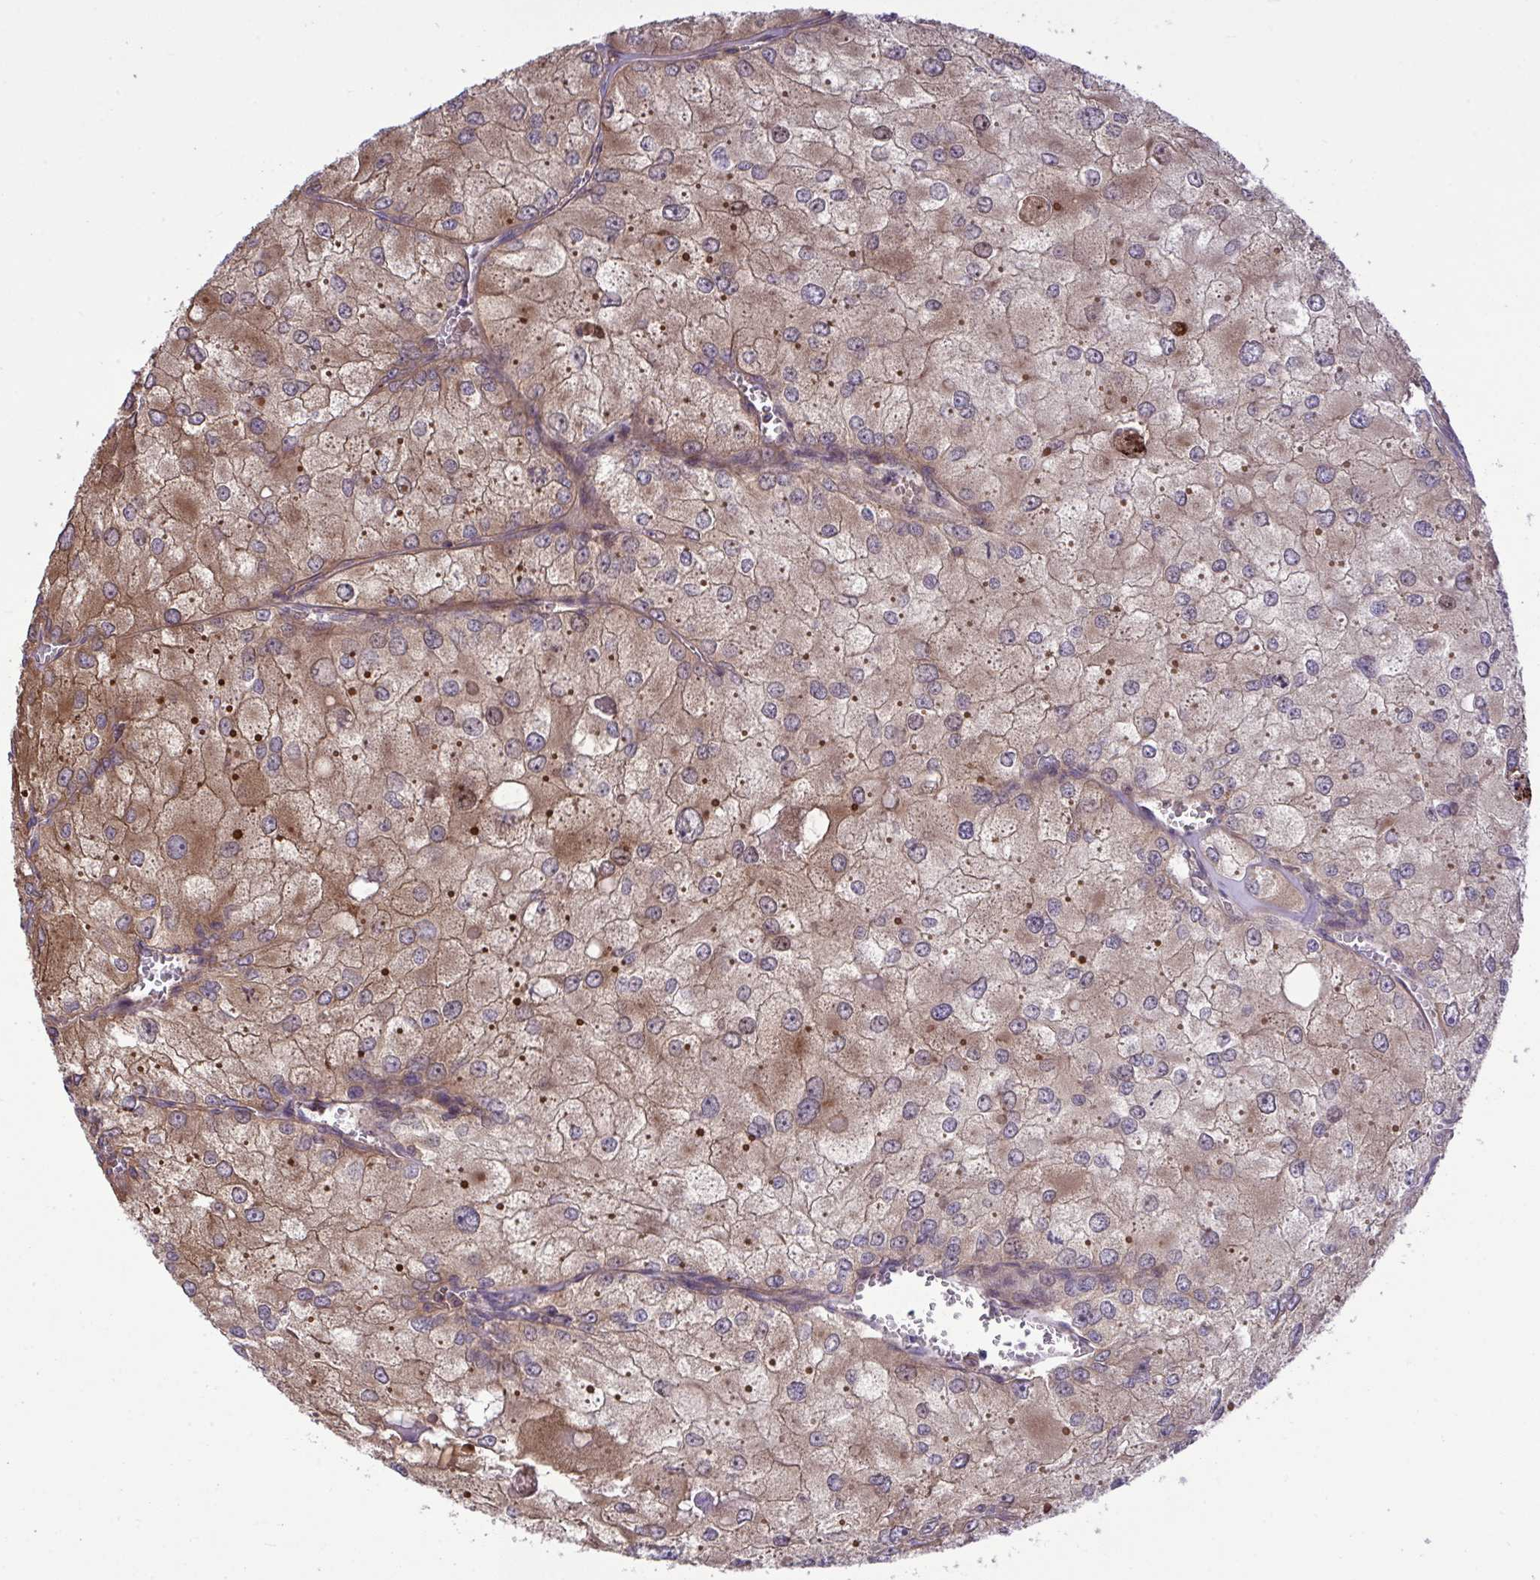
{"staining": {"intensity": "moderate", "quantity": ">75%", "location": "cytoplasmic/membranous"}, "tissue": "renal cancer", "cell_type": "Tumor cells", "image_type": "cancer", "snomed": [{"axis": "morphology", "description": "Adenocarcinoma, NOS"}, {"axis": "topography", "description": "Kidney"}], "caption": "IHC (DAB) staining of human renal cancer (adenocarcinoma) displays moderate cytoplasmic/membranous protein staining in approximately >75% of tumor cells. (IHC, brightfield microscopy, high magnification).", "gene": "GRB14", "patient": {"sex": "female", "age": 70}}